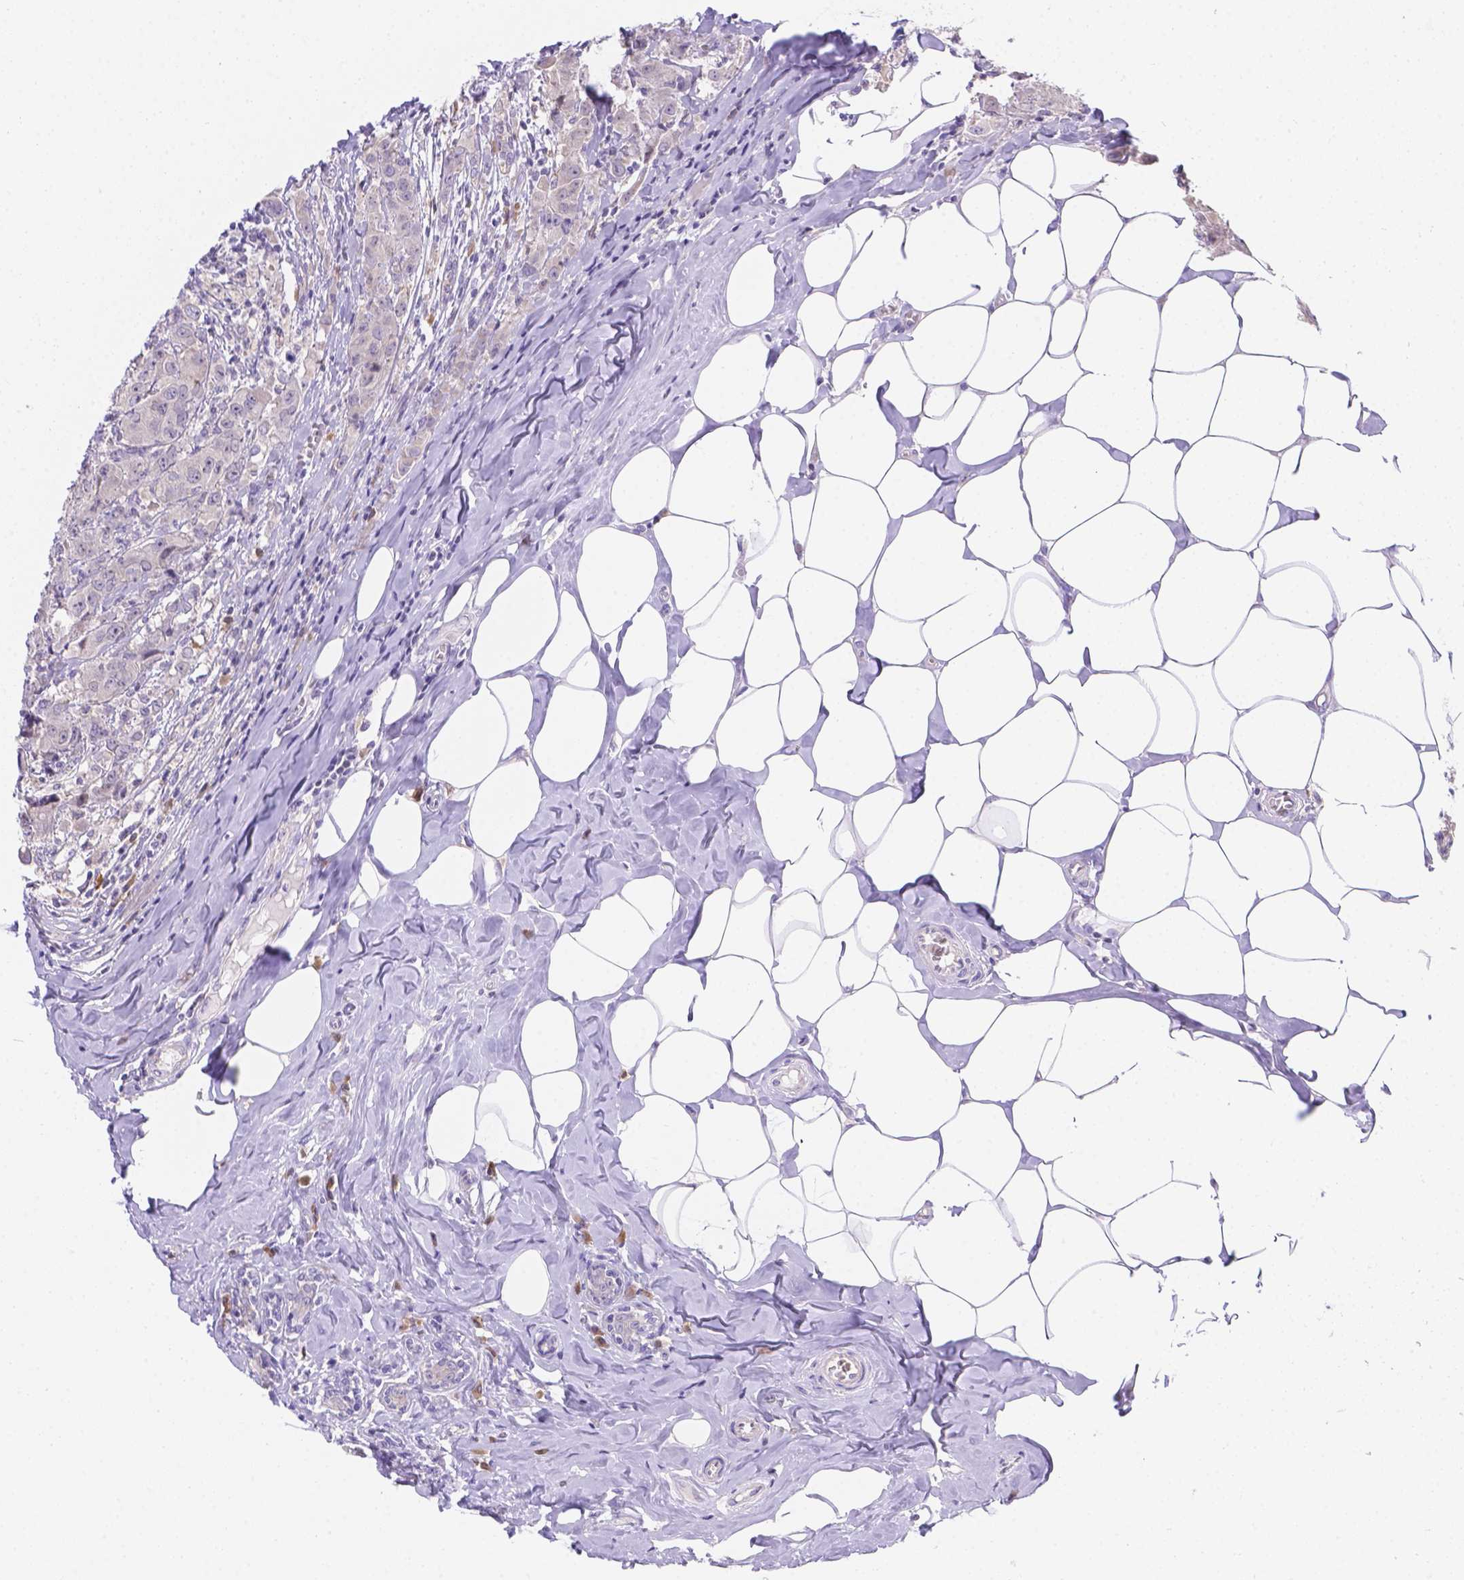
{"staining": {"intensity": "negative", "quantity": "none", "location": "none"}, "tissue": "breast cancer", "cell_type": "Tumor cells", "image_type": "cancer", "snomed": [{"axis": "morphology", "description": "Normal tissue, NOS"}, {"axis": "morphology", "description": "Duct carcinoma"}, {"axis": "topography", "description": "Breast"}], "caption": "This micrograph is of breast cancer stained with immunohistochemistry (IHC) to label a protein in brown with the nuclei are counter-stained blue. There is no staining in tumor cells. The staining is performed using DAB brown chromogen with nuclei counter-stained in using hematoxylin.", "gene": "CD96", "patient": {"sex": "female", "age": 43}}